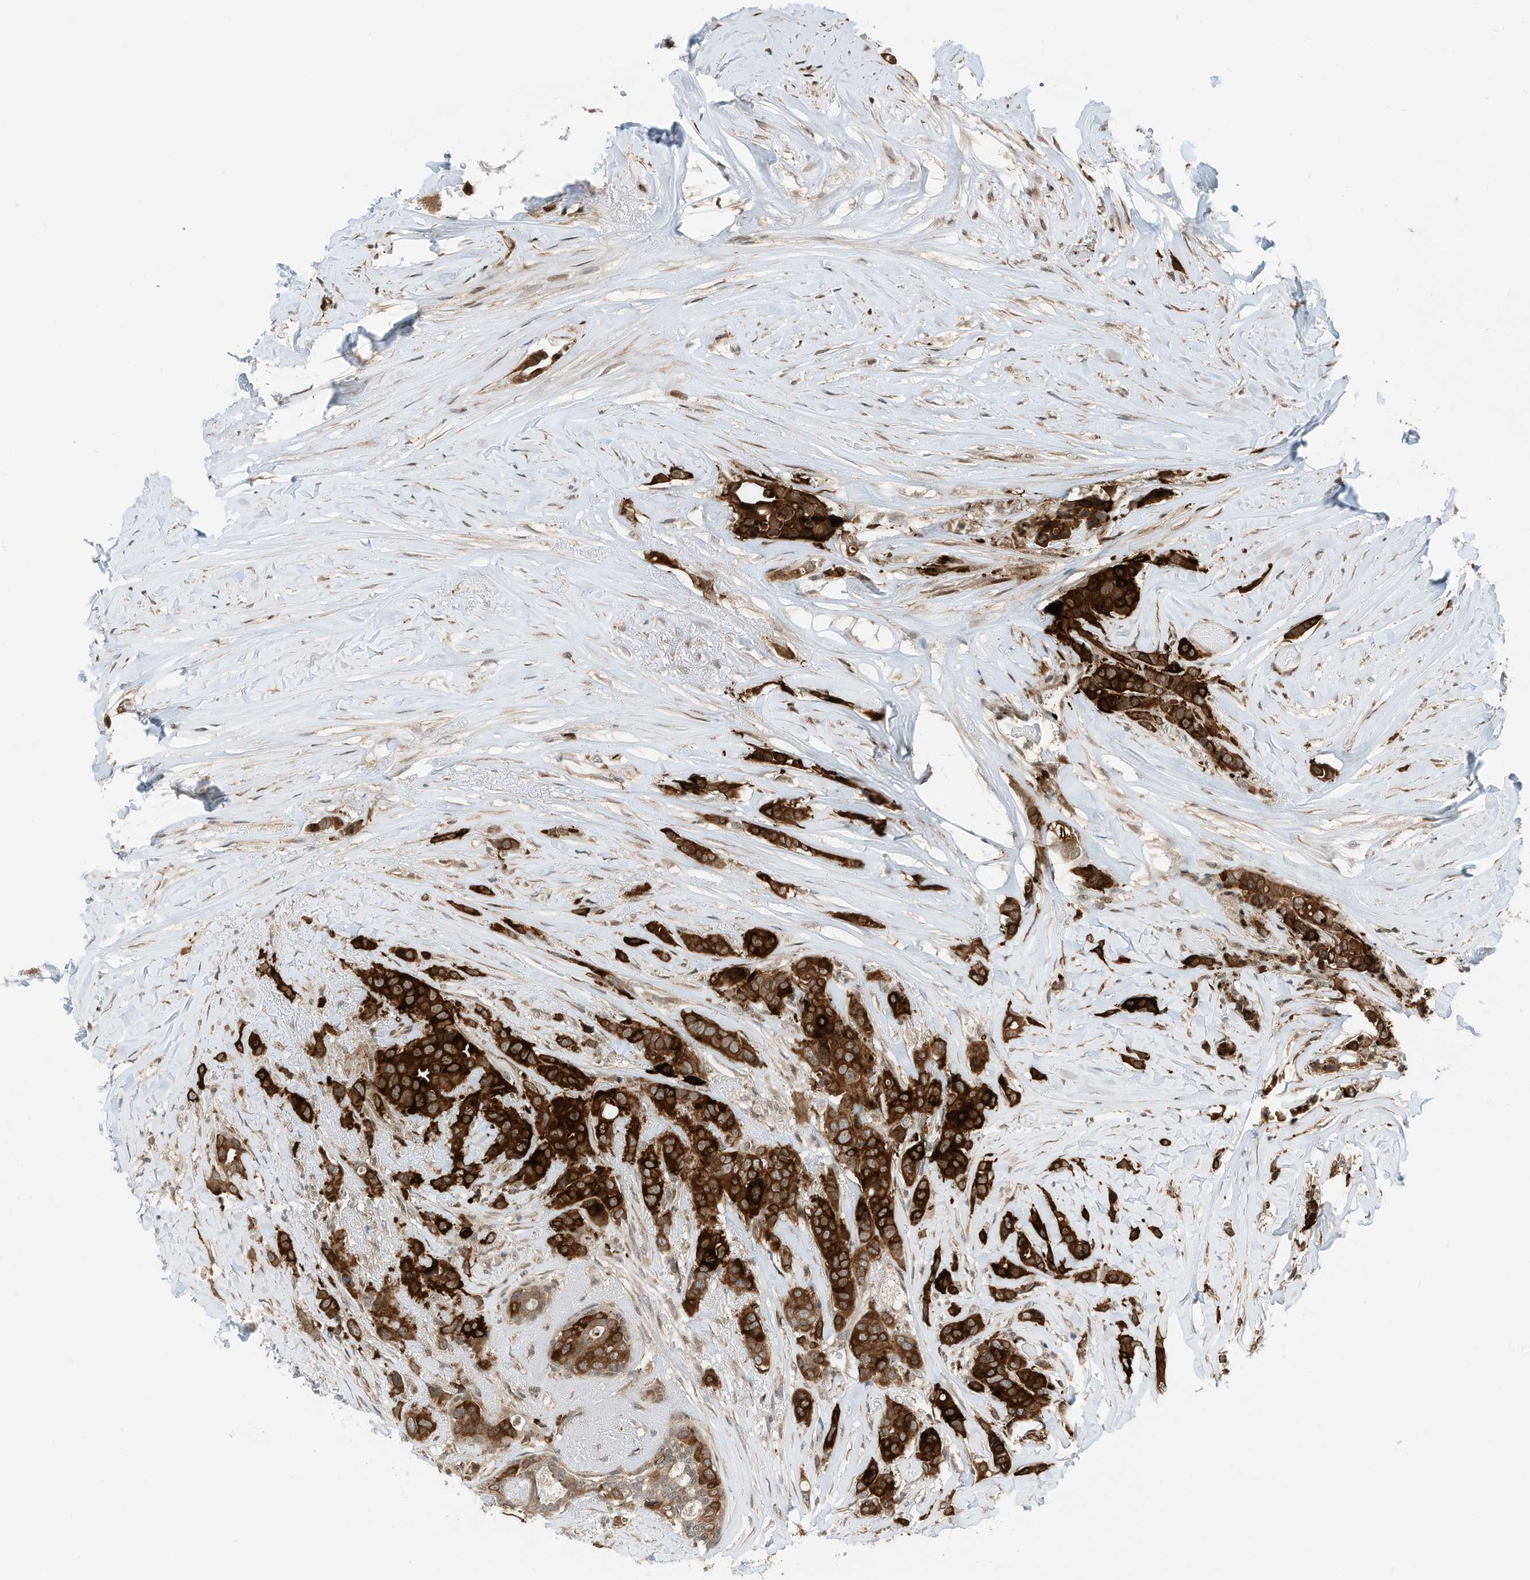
{"staining": {"intensity": "strong", "quantity": ">75%", "location": "cytoplasmic/membranous"}, "tissue": "breast cancer", "cell_type": "Tumor cells", "image_type": "cancer", "snomed": [{"axis": "morphology", "description": "Lobular carcinoma"}, {"axis": "topography", "description": "Breast"}], "caption": "A high-resolution histopathology image shows immunohistochemistry (IHC) staining of breast lobular carcinoma, which displays strong cytoplasmic/membranous expression in about >75% of tumor cells.", "gene": "RMND1", "patient": {"sex": "female", "age": 51}}